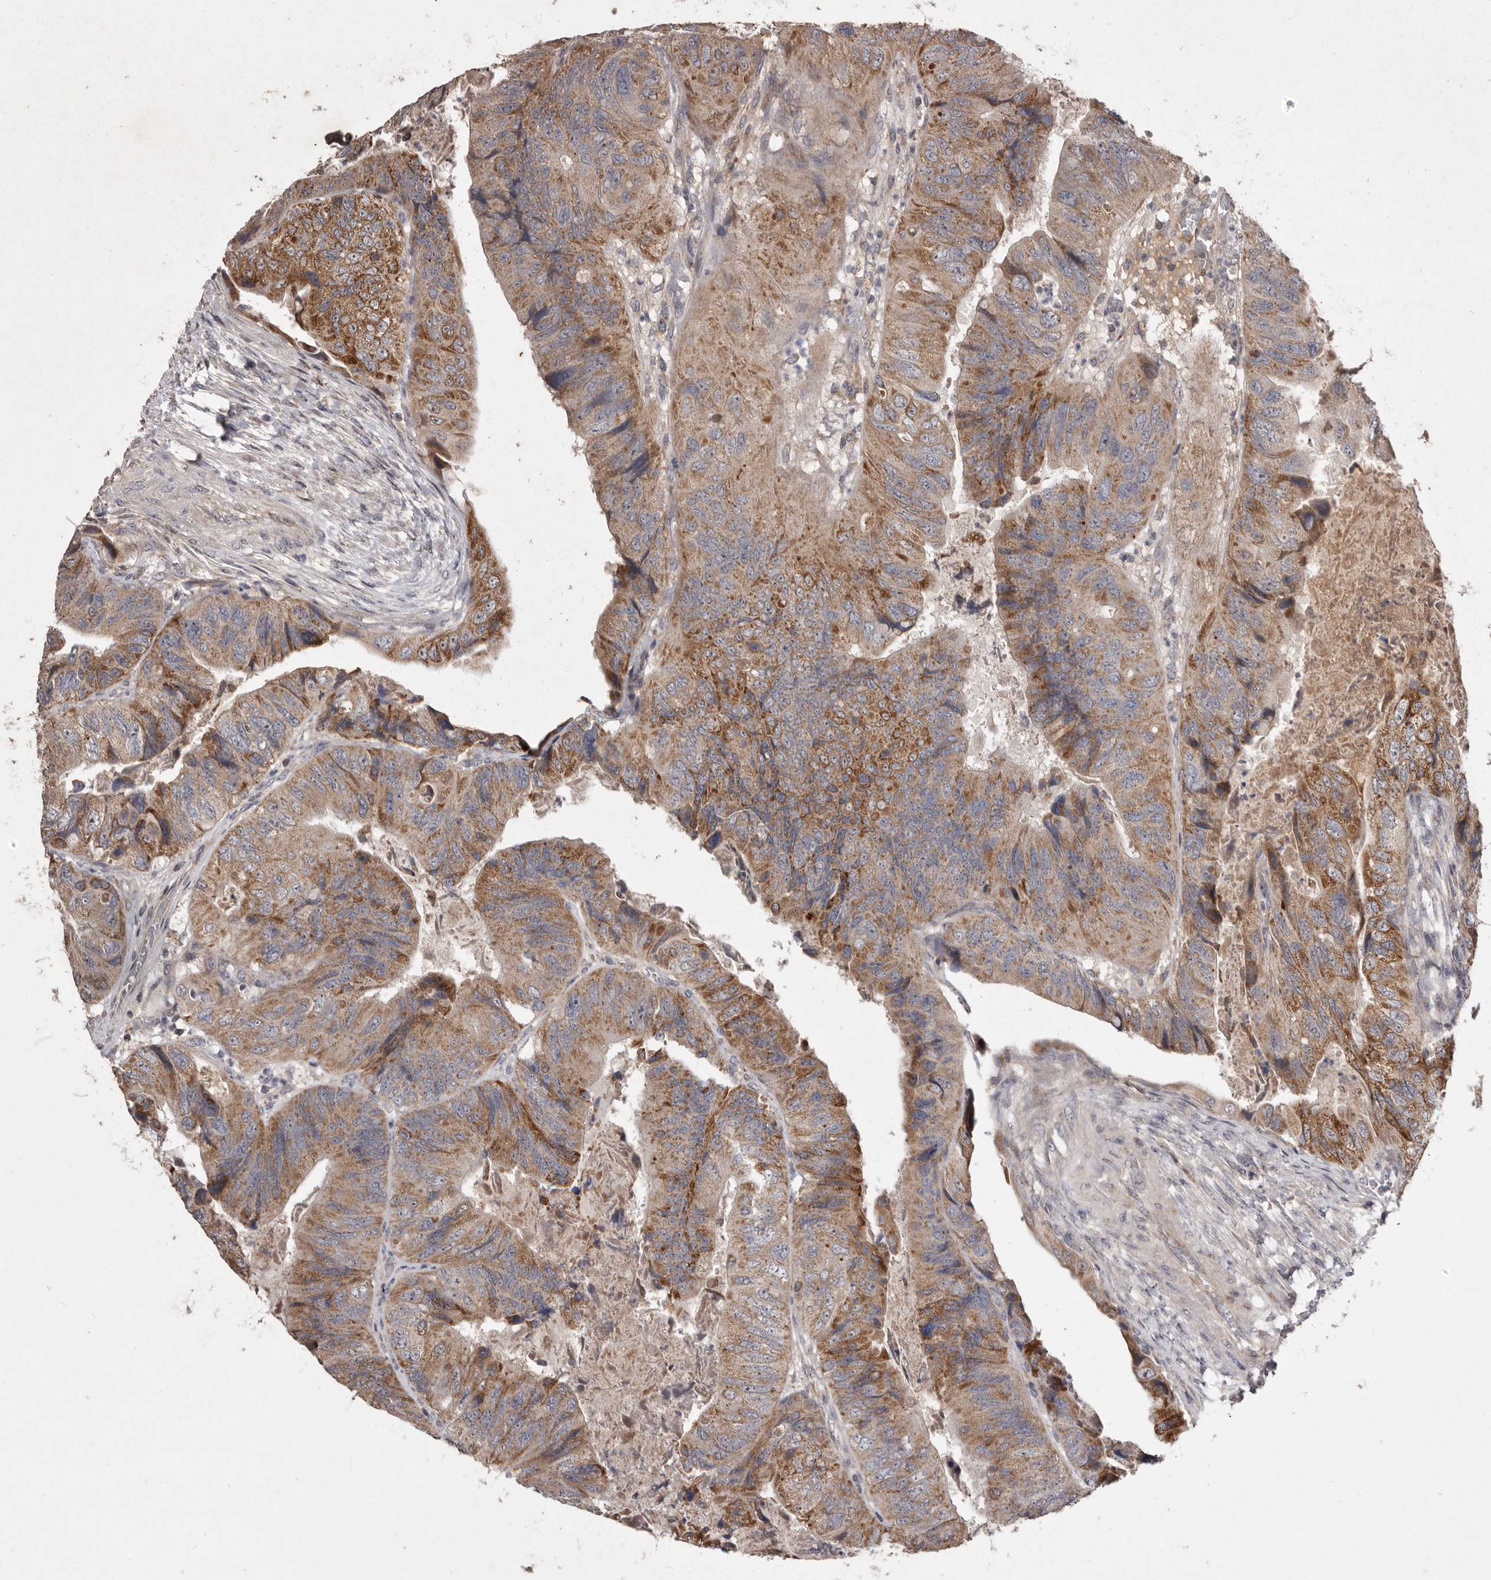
{"staining": {"intensity": "moderate", "quantity": ">75%", "location": "cytoplasmic/membranous"}, "tissue": "colorectal cancer", "cell_type": "Tumor cells", "image_type": "cancer", "snomed": [{"axis": "morphology", "description": "Adenocarcinoma, NOS"}, {"axis": "topography", "description": "Rectum"}], "caption": "DAB immunohistochemical staining of human colorectal cancer (adenocarcinoma) shows moderate cytoplasmic/membranous protein expression in about >75% of tumor cells.", "gene": "FLAD1", "patient": {"sex": "male", "age": 63}}